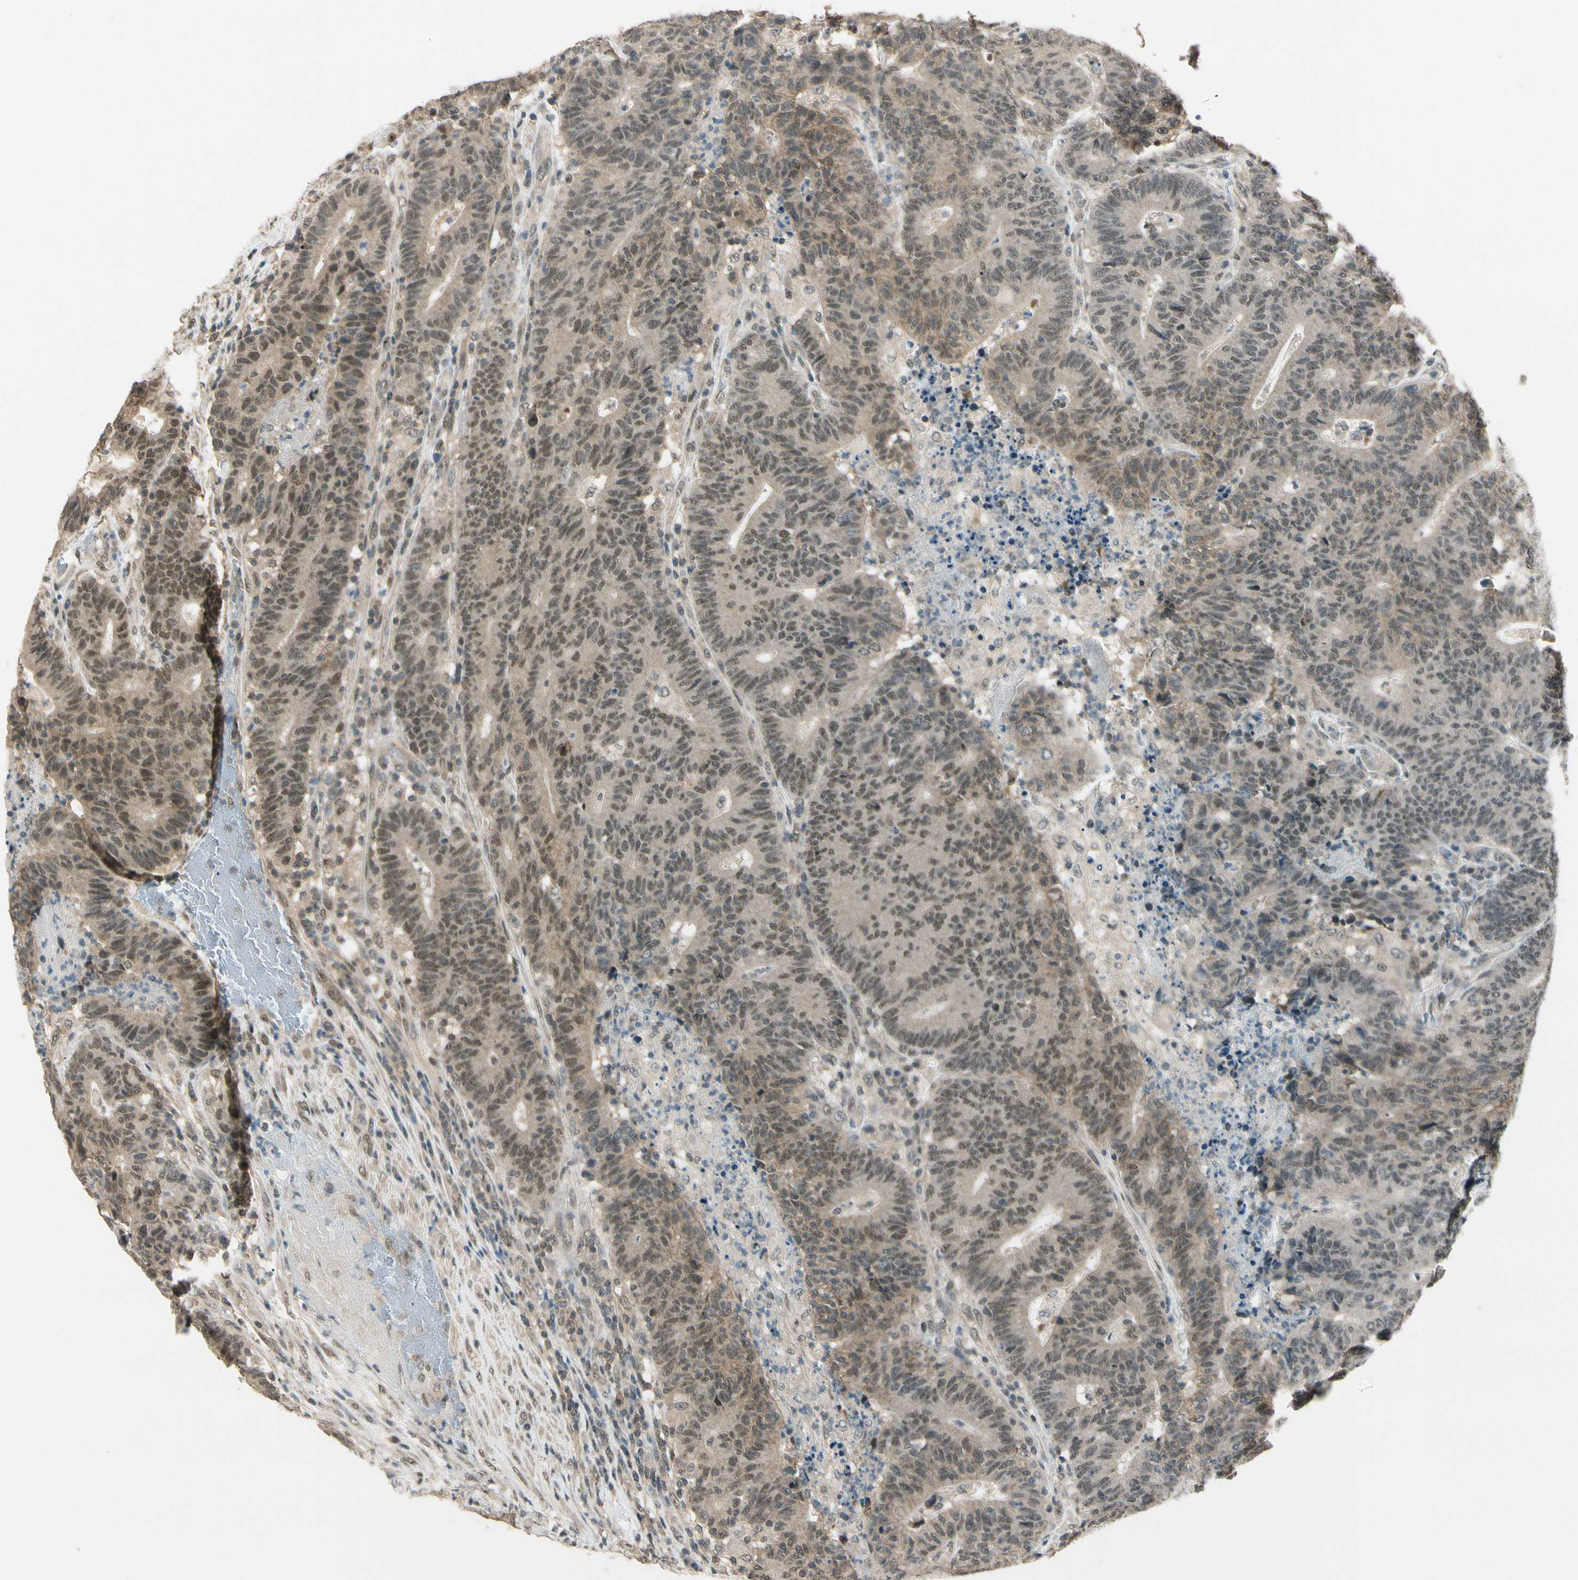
{"staining": {"intensity": "weak", "quantity": ">75%", "location": "cytoplasmic/membranous,nuclear"}, "tissue": "colorectal cancer", "cell_type": "Tumor cells", "image_type": "cancer", "snomed": [{"axis": "morphology", "description": "Normal tissue, NOS"}, {"axis": "morphology", "description": "Adenocarcinoma, NOS"}, {"axis": "topography", "description": "Colon"}], "caption": "Colorectal cancer stained with a protein marker reveals weak staining in tumor cells.", "gene": "ZSCAN12", "patient": {"sex": "female", "age": 75}}